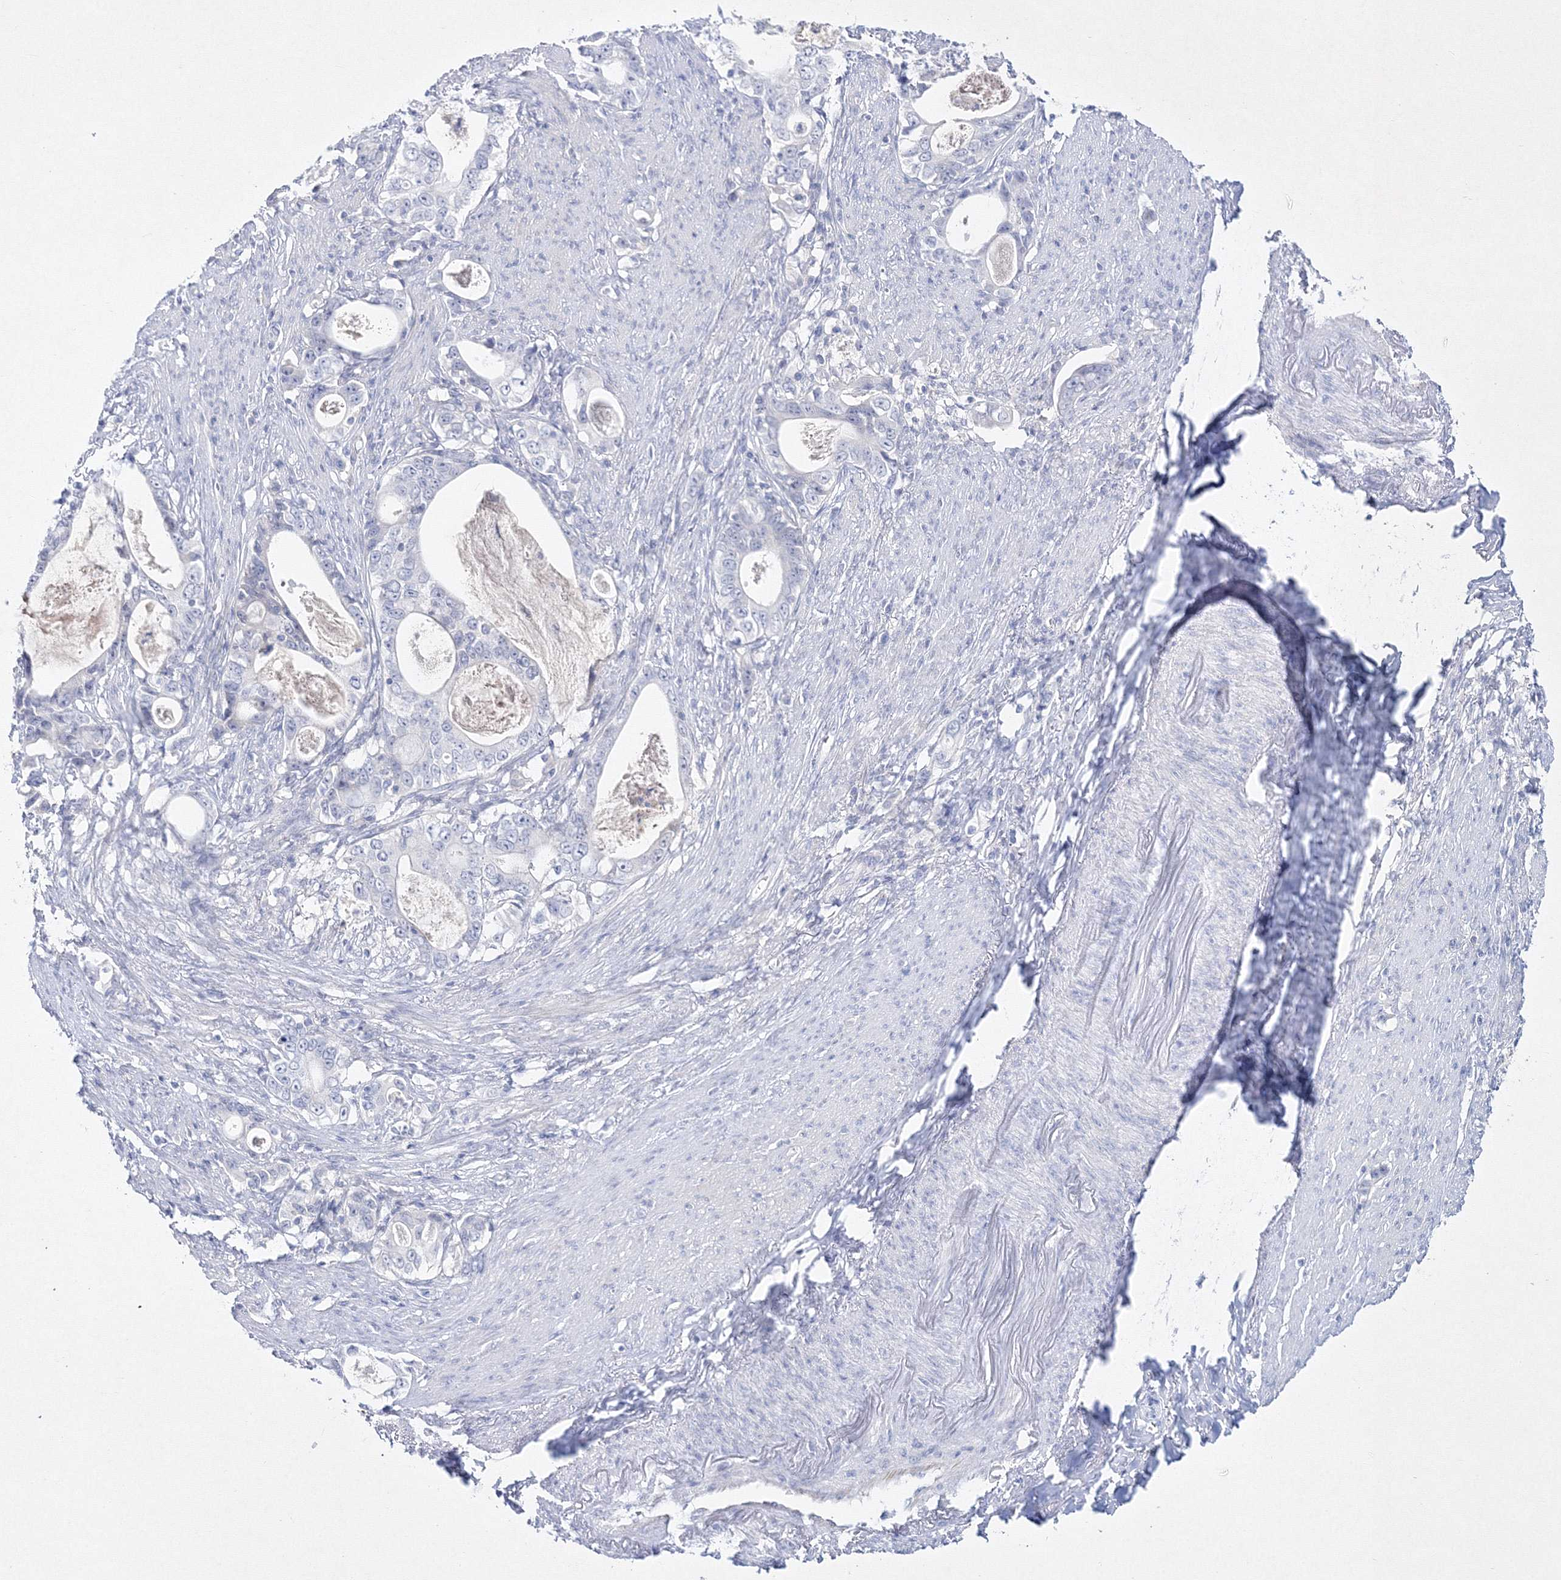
{"staining": {"intensity": "negative", "quantity": "none", "location": "none"}, "tissue": "stomach cancer", "cell_type": "Tumor cells", "image_type": "cancer", "snomed": [{"axis": "morphology", "description": "Adenocarcinoma, NOS"}, {"axis": "topography", "description": "Stomach, lower"}], "caption": "IHC image of neoplastic tissue: stomach cancer stained with DAB (3,3'-diaminobenzidine) exhibits no significant protein positivity in tumor cells.", "gene": "NEU4", "patient": {"sex": "female", "age": 72}}